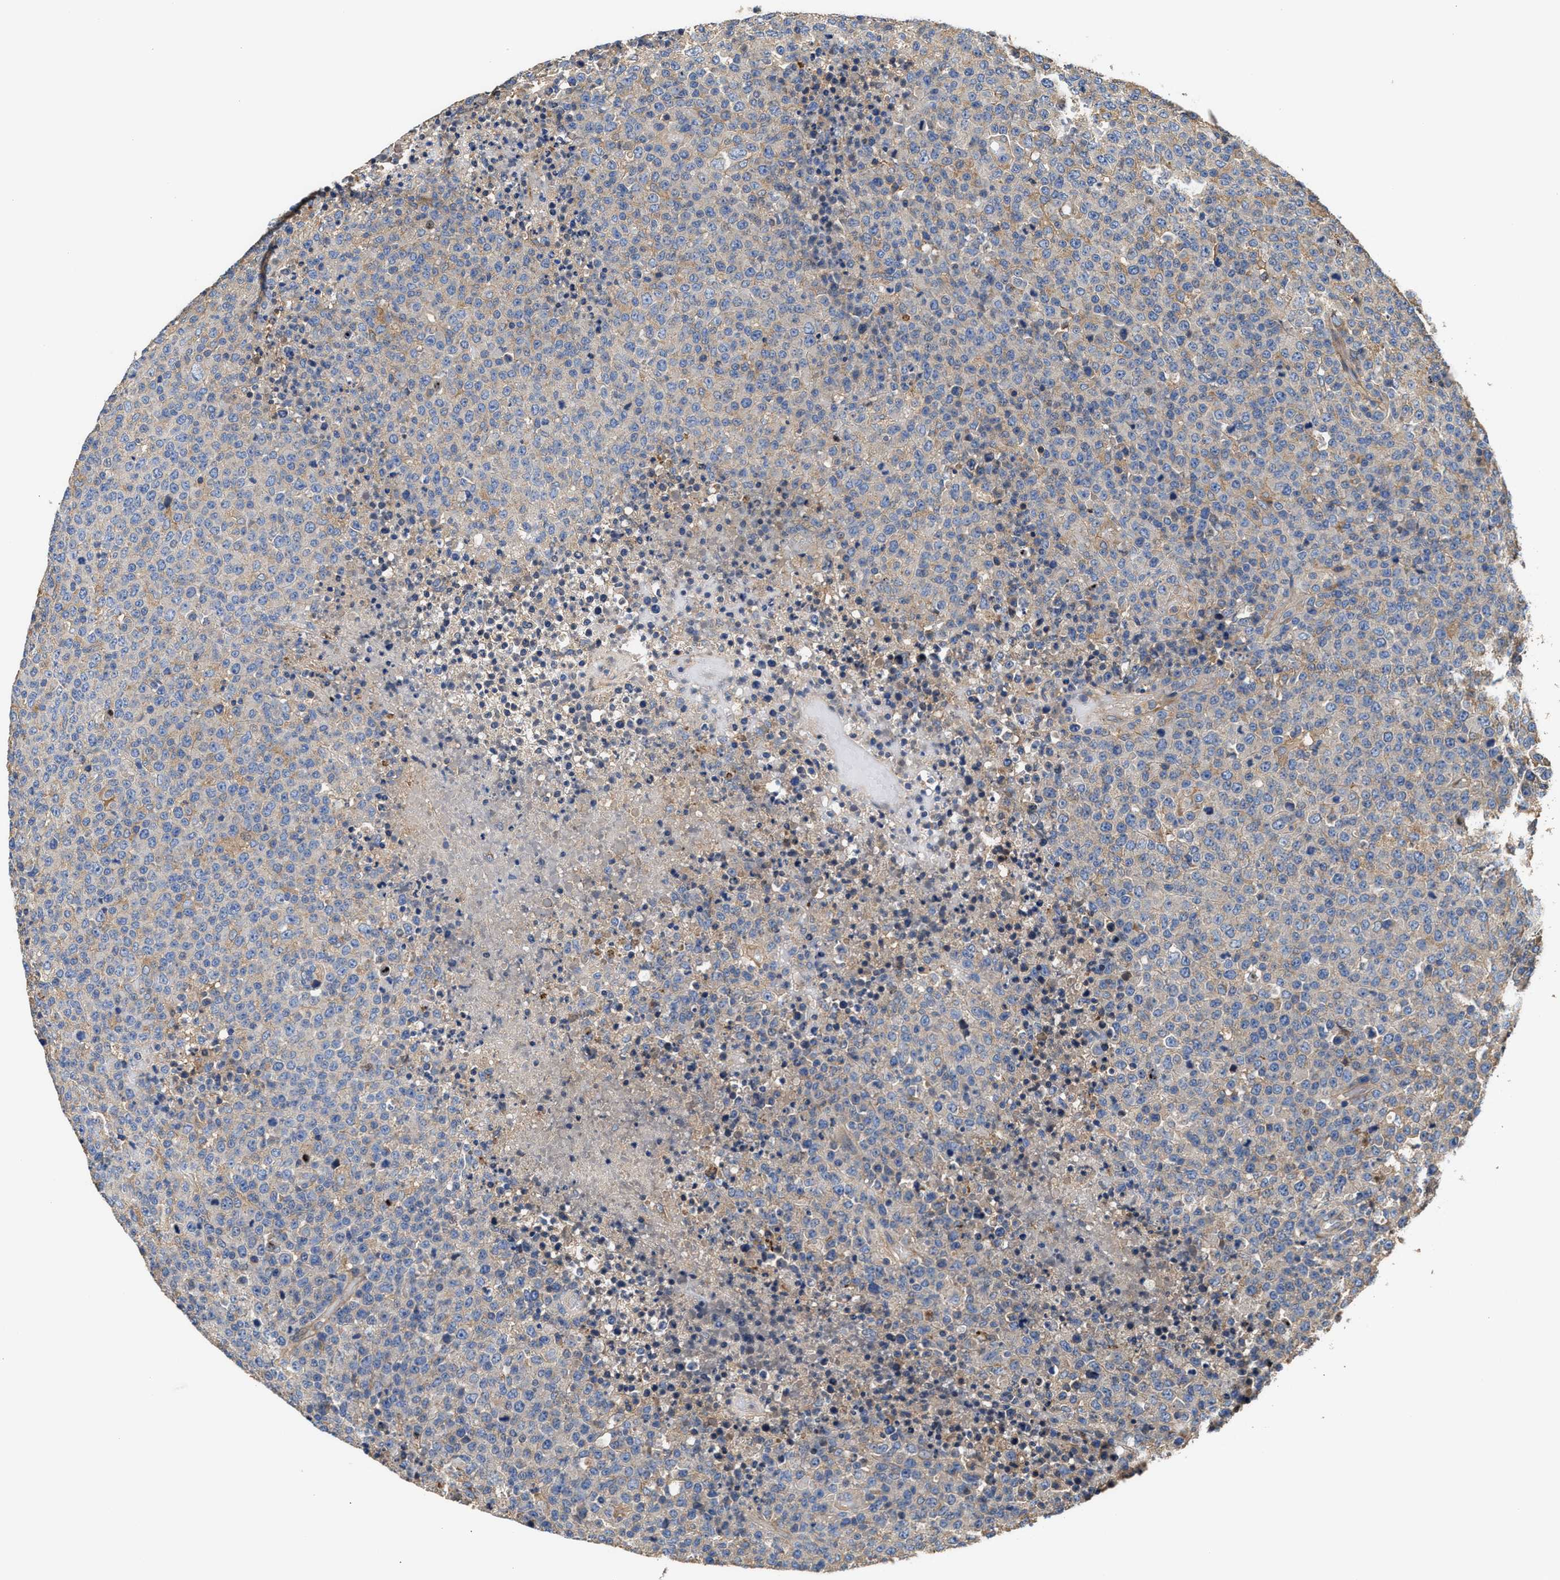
{"staining": {"intensity": "weak", "quantity": "<25%", "location": "cytoplasmic/membranous"}, "tissue": "lymphoma", "cell_type": "Tumor cells", "image_type": "cancer", "snomed": [{"axis": "morphology", "description": "Malignant lymphoma, non-Hodgkin's type, High grade"}, {"axis": "topography", "description": "Lymph node"}], "caption": "Immunohistochemistry of human lymphoma exhibits no expression in tumor cells. (Immunohistochemistry (ihc), brightfield microscopy, high magnification).", "gene": "KLB", "patient": {"sex": "male", "age": 13}}